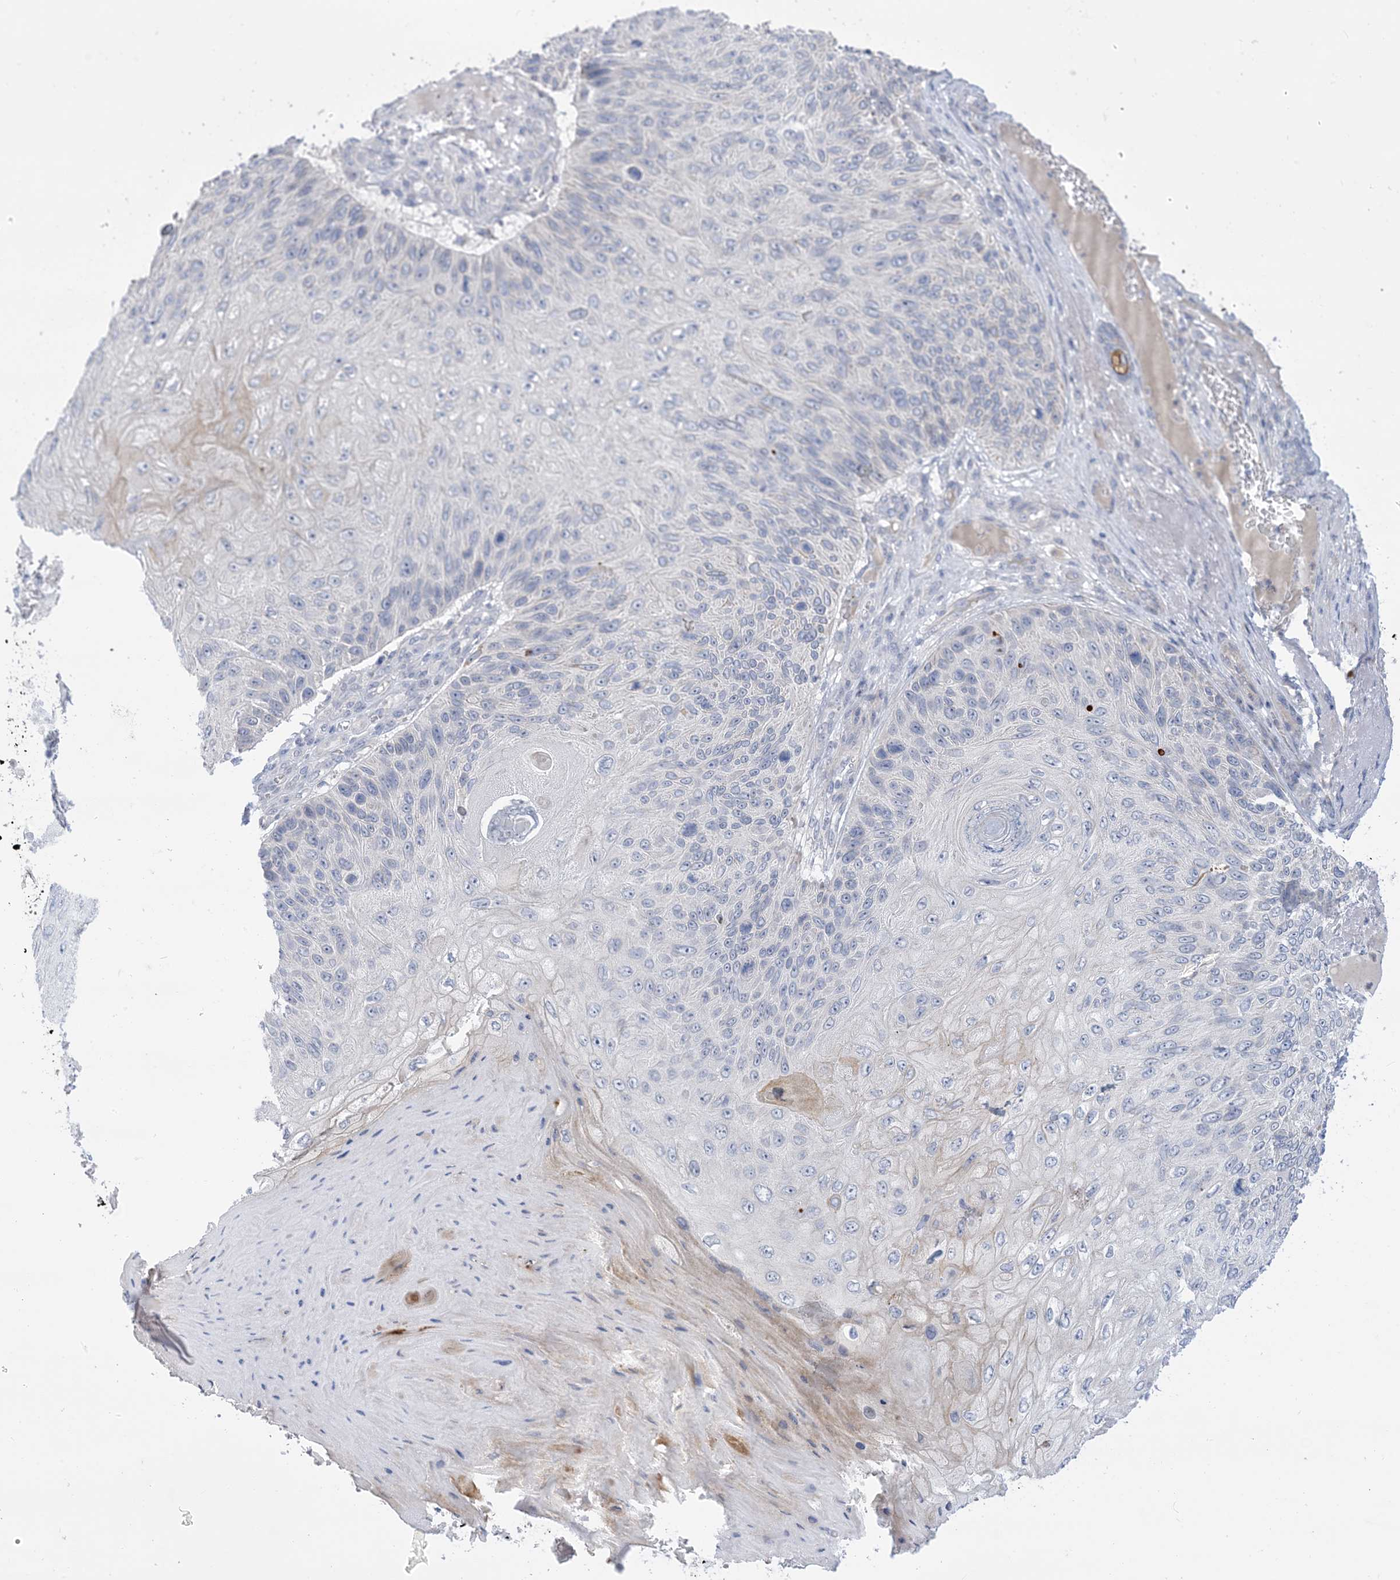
{"staining": {"intensity": "negative", "quantity": "none", "location": "none"}, "tissue": "skin cancer", "cell_type": "Tumor cells", "image_type": "cancer", "snomed": [{"axis": "morphology", "description": "Squamous cell carcinoma, NOS"}, {"axis": "topography", "description": "Skin"}], "caption": "Immunohistochemical staining of human skin cancer (squamous cell carcinoma) demonstrates no significant staining in tumor cells.", "gene": "TTYH1", "patient": {"sex": "female", "age": 88}}